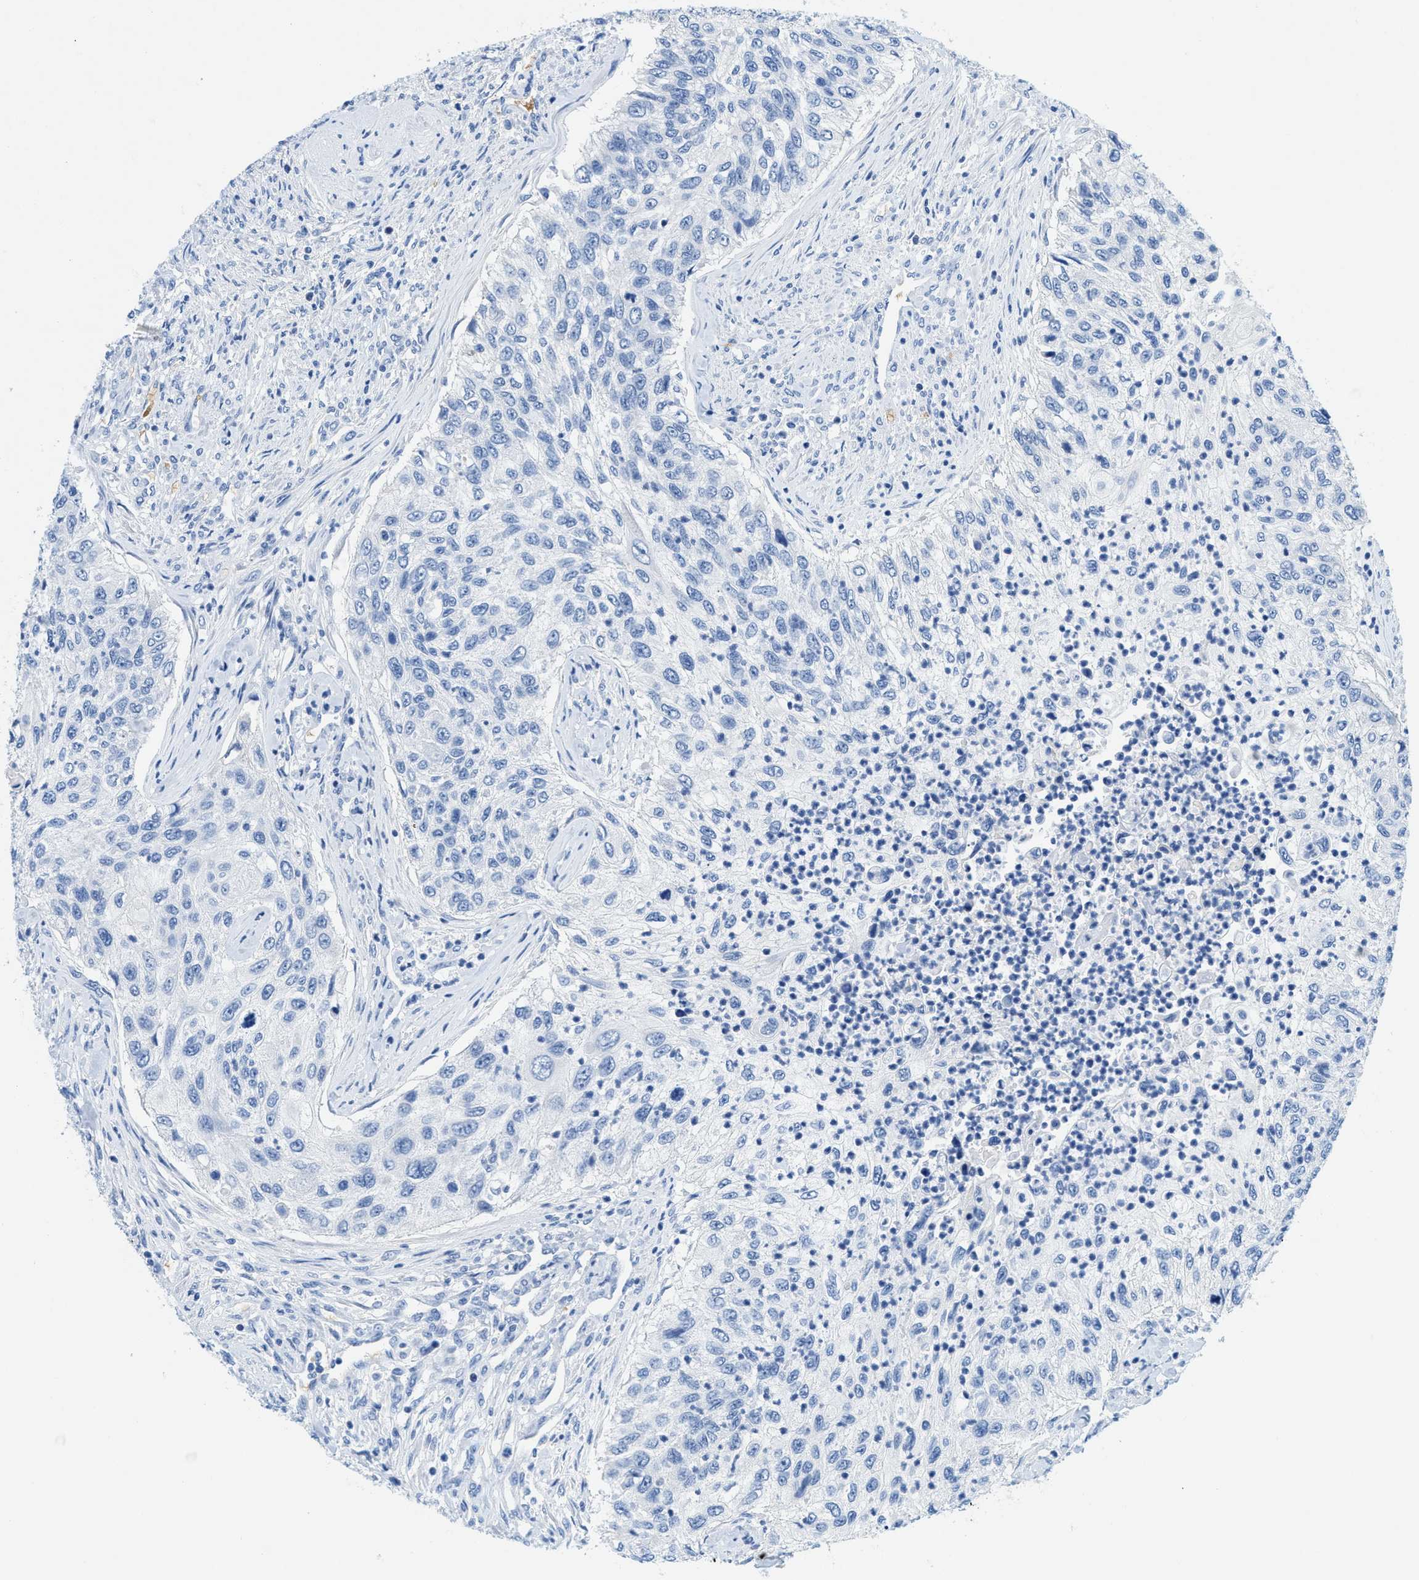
{"staining": {"intensity": "negative", "quantity": "none", "location": "none"}, "tissue": "urothelial cancer", "cell_type": "Tumor cells", "image_type": "cancer", "snomed": [{"axis": "morphology", "description": "Urothelial carcinoma, High grade"}, {"axis": "topography", "description": "Urinary bladder"}], "caption": "IHC histopathology image of neoplastic tissue: urothelial carcinoma (high-grade) stained with DAB (3,3'-diaminobenzidine) displays no significant protein staining in tumor cells.", "gene": "BPGM", "patient": {"sex": "female", "age": 60}}